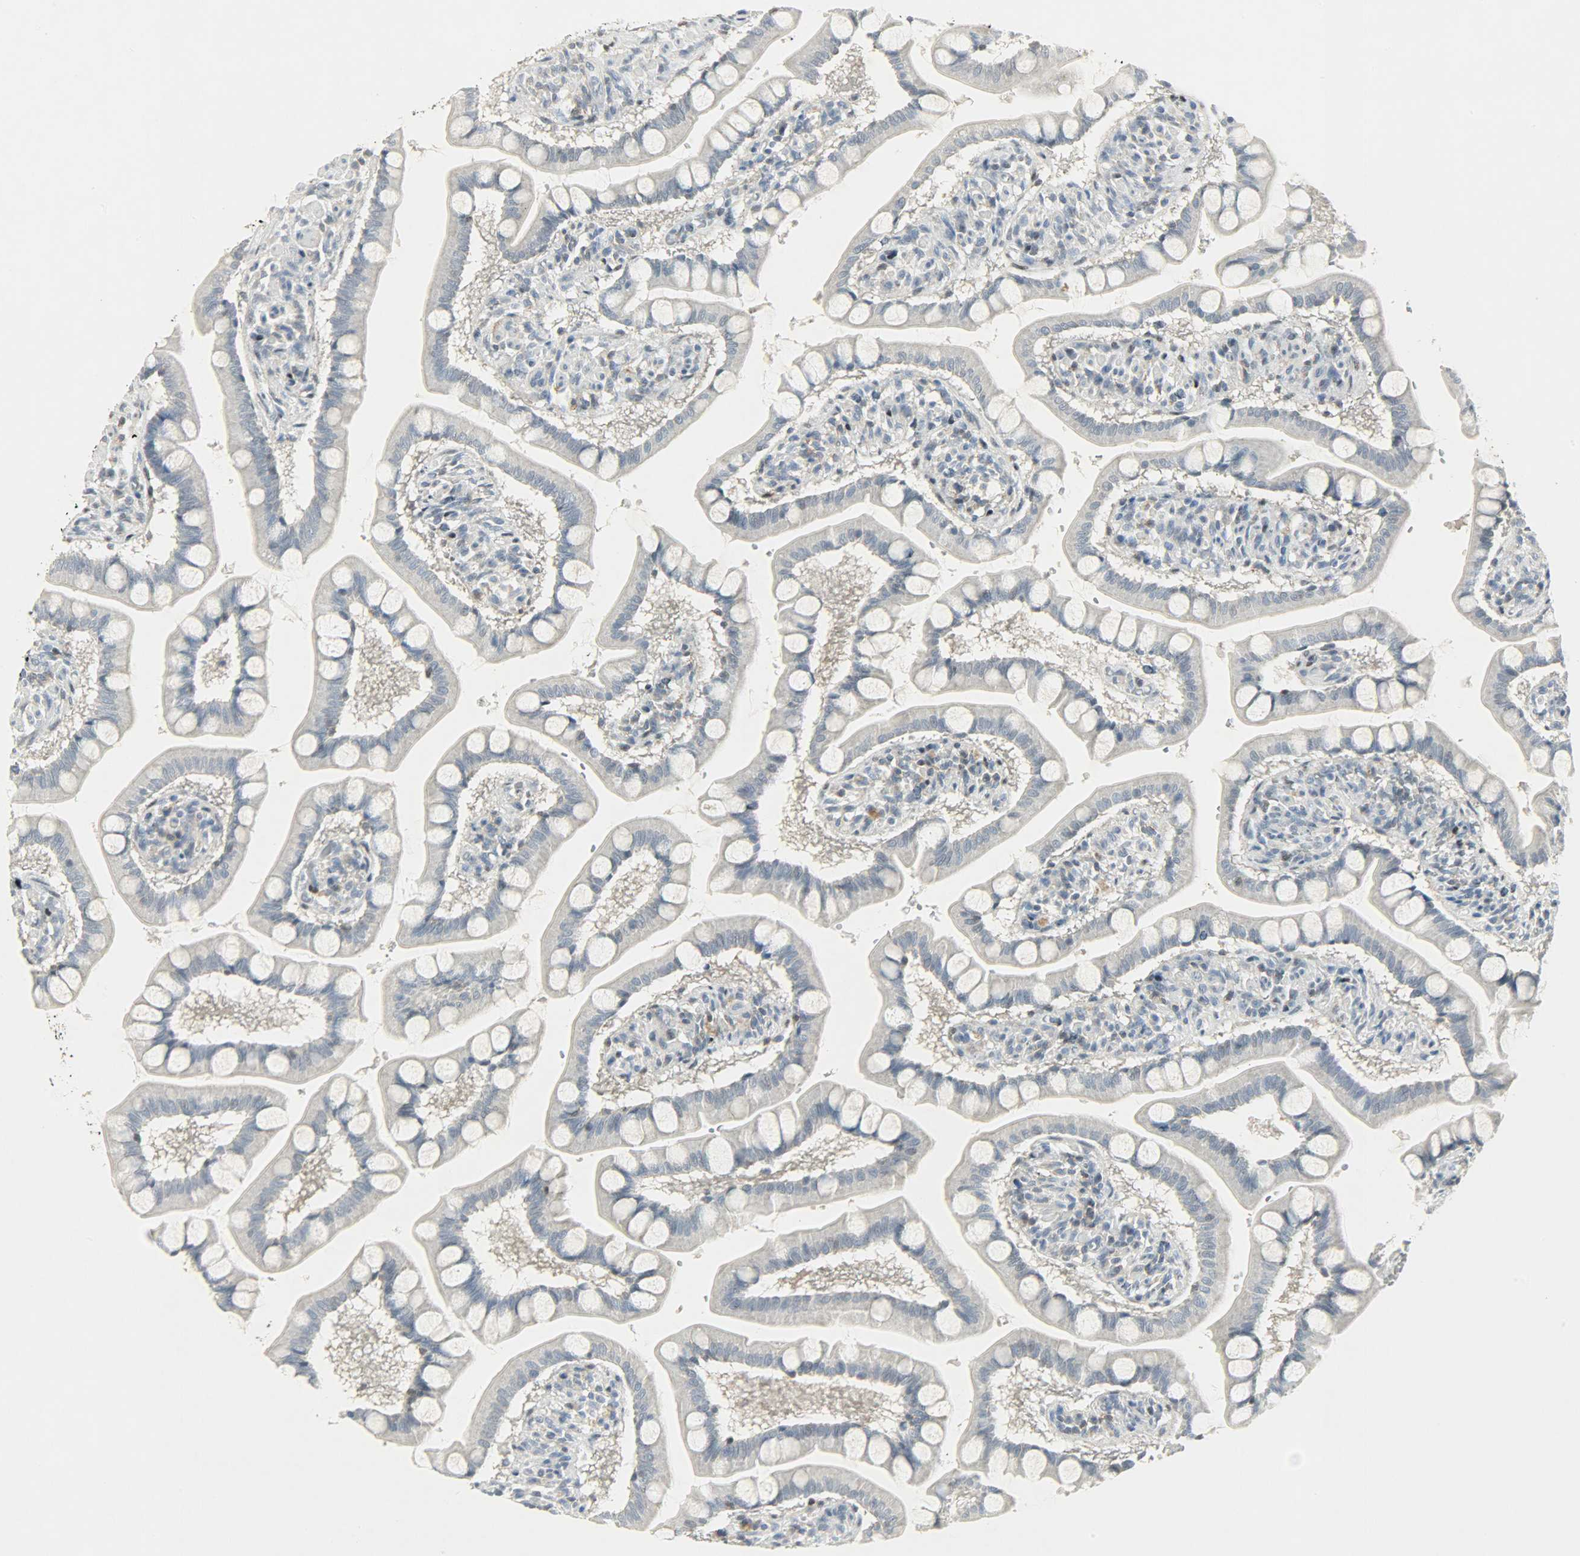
{"staining": {"intensity": "weak", "quantity": "25%-75%", "location": "cytoplasmic/membranous"}, "tissue": "small intestine", "cell_type": "Glandular cells", "image_type": "normal", "snomed": [{"axis": "morphology", "description": "Normal tissue, NOS"}, {"axis": "topography", "description": "Small intestine"}], "caption": "Weak cytoplasmic/membranous expression is seen in about 25%-75% of glandular cells in normal small intestine. Ihc stains the protein of interest in brown and the nuclei are stained blue.", "gene": "CAMK4", "patient": {"sex": "male", "age": 41}}